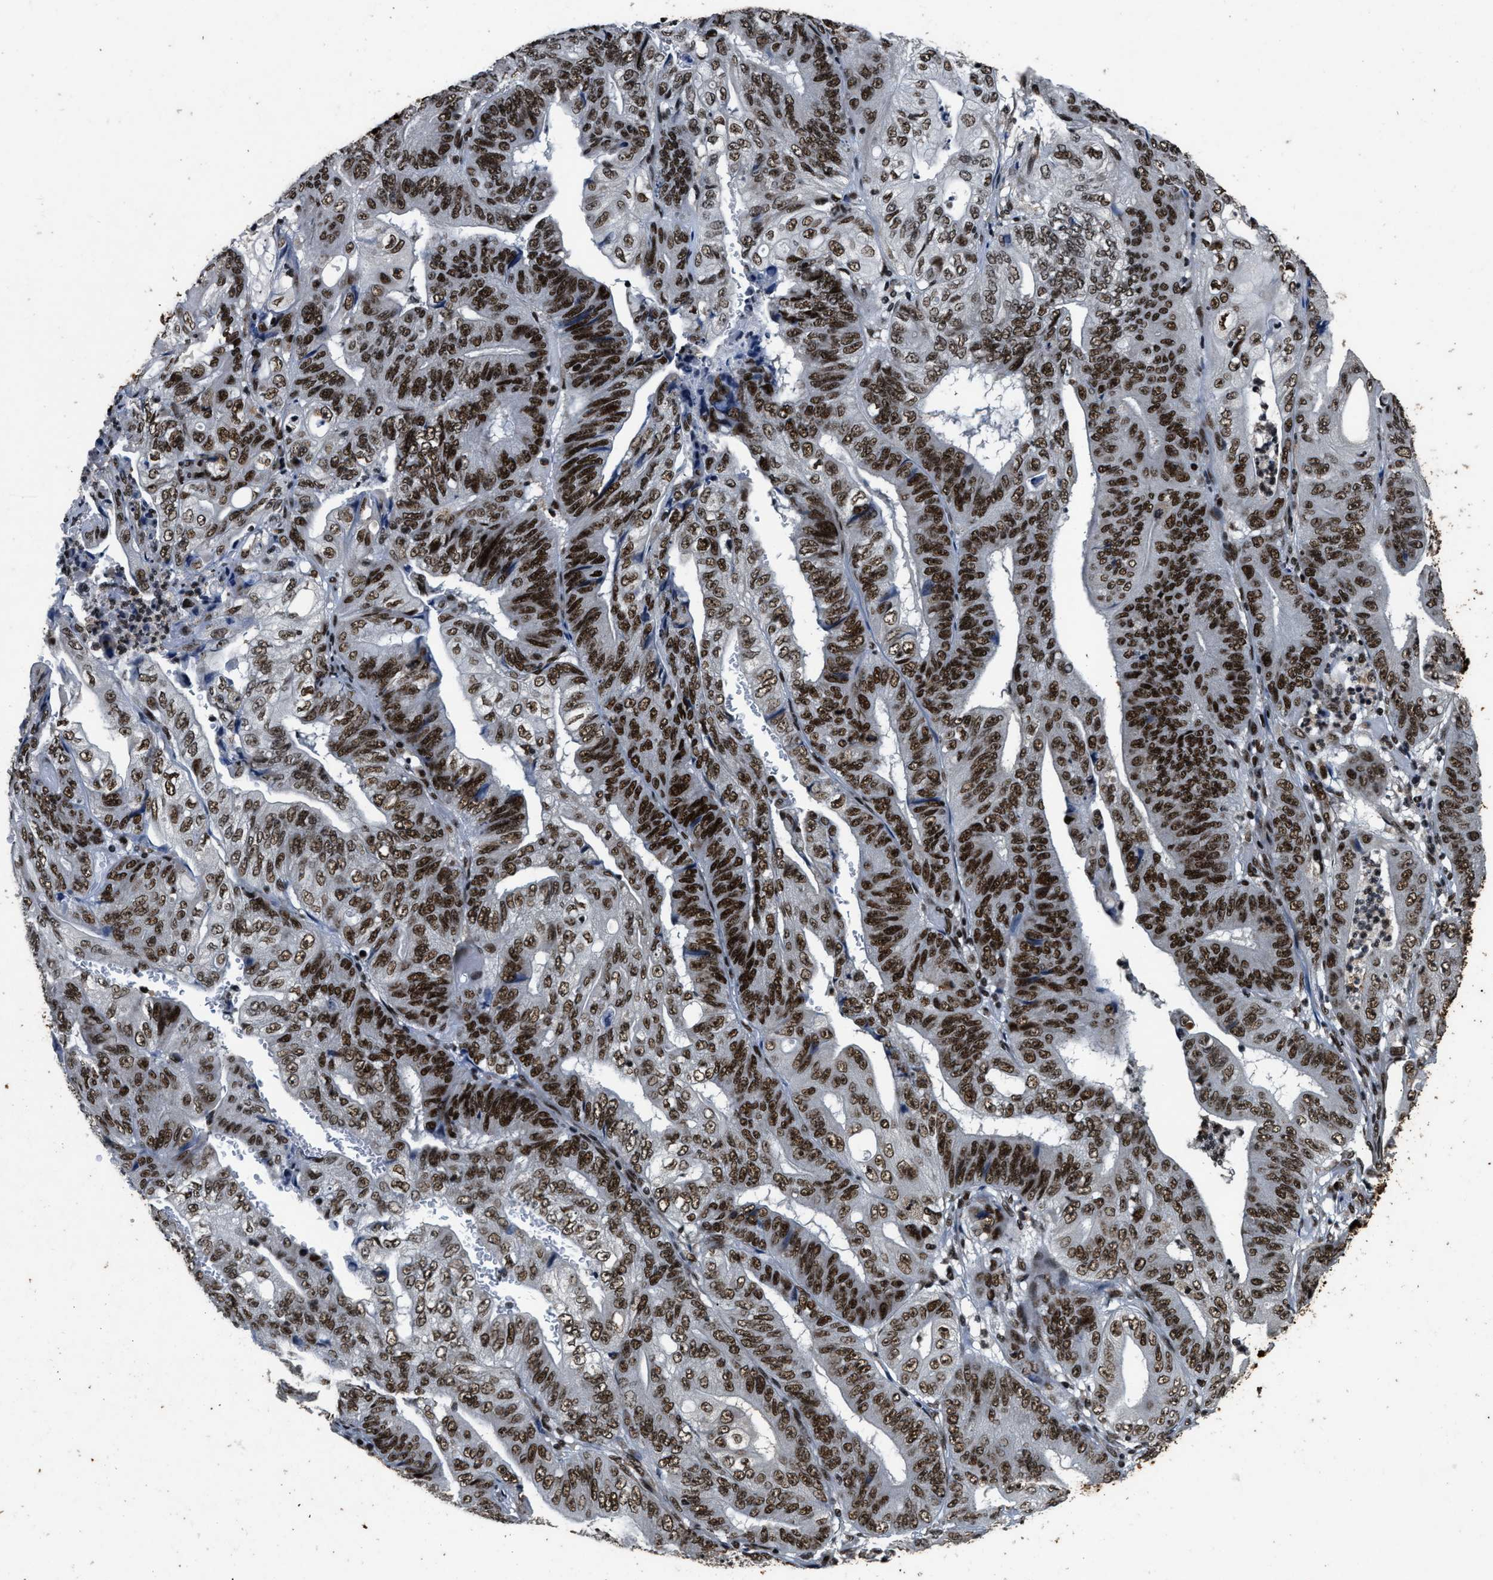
{"staining": {"intensity": "strong", "quantity": ">75%", "location": "nuclear"}, "tissue": "stomach cancer", "cell_type": "Tumor cells", "image_type": "cancer", "snomed": [{"axis": "morphology", "description": "Adenocarcinoma, NOS"}, {"axis": "topography", "description": "Stomach"}], "caption": "Stomach cancer stained with immunohistochemistry (IHC) shows strong nuclear positivity in about >75% of tumor cells.", "gene": "SMARCB1", "patient": {"sex": "female", "age": 73}}